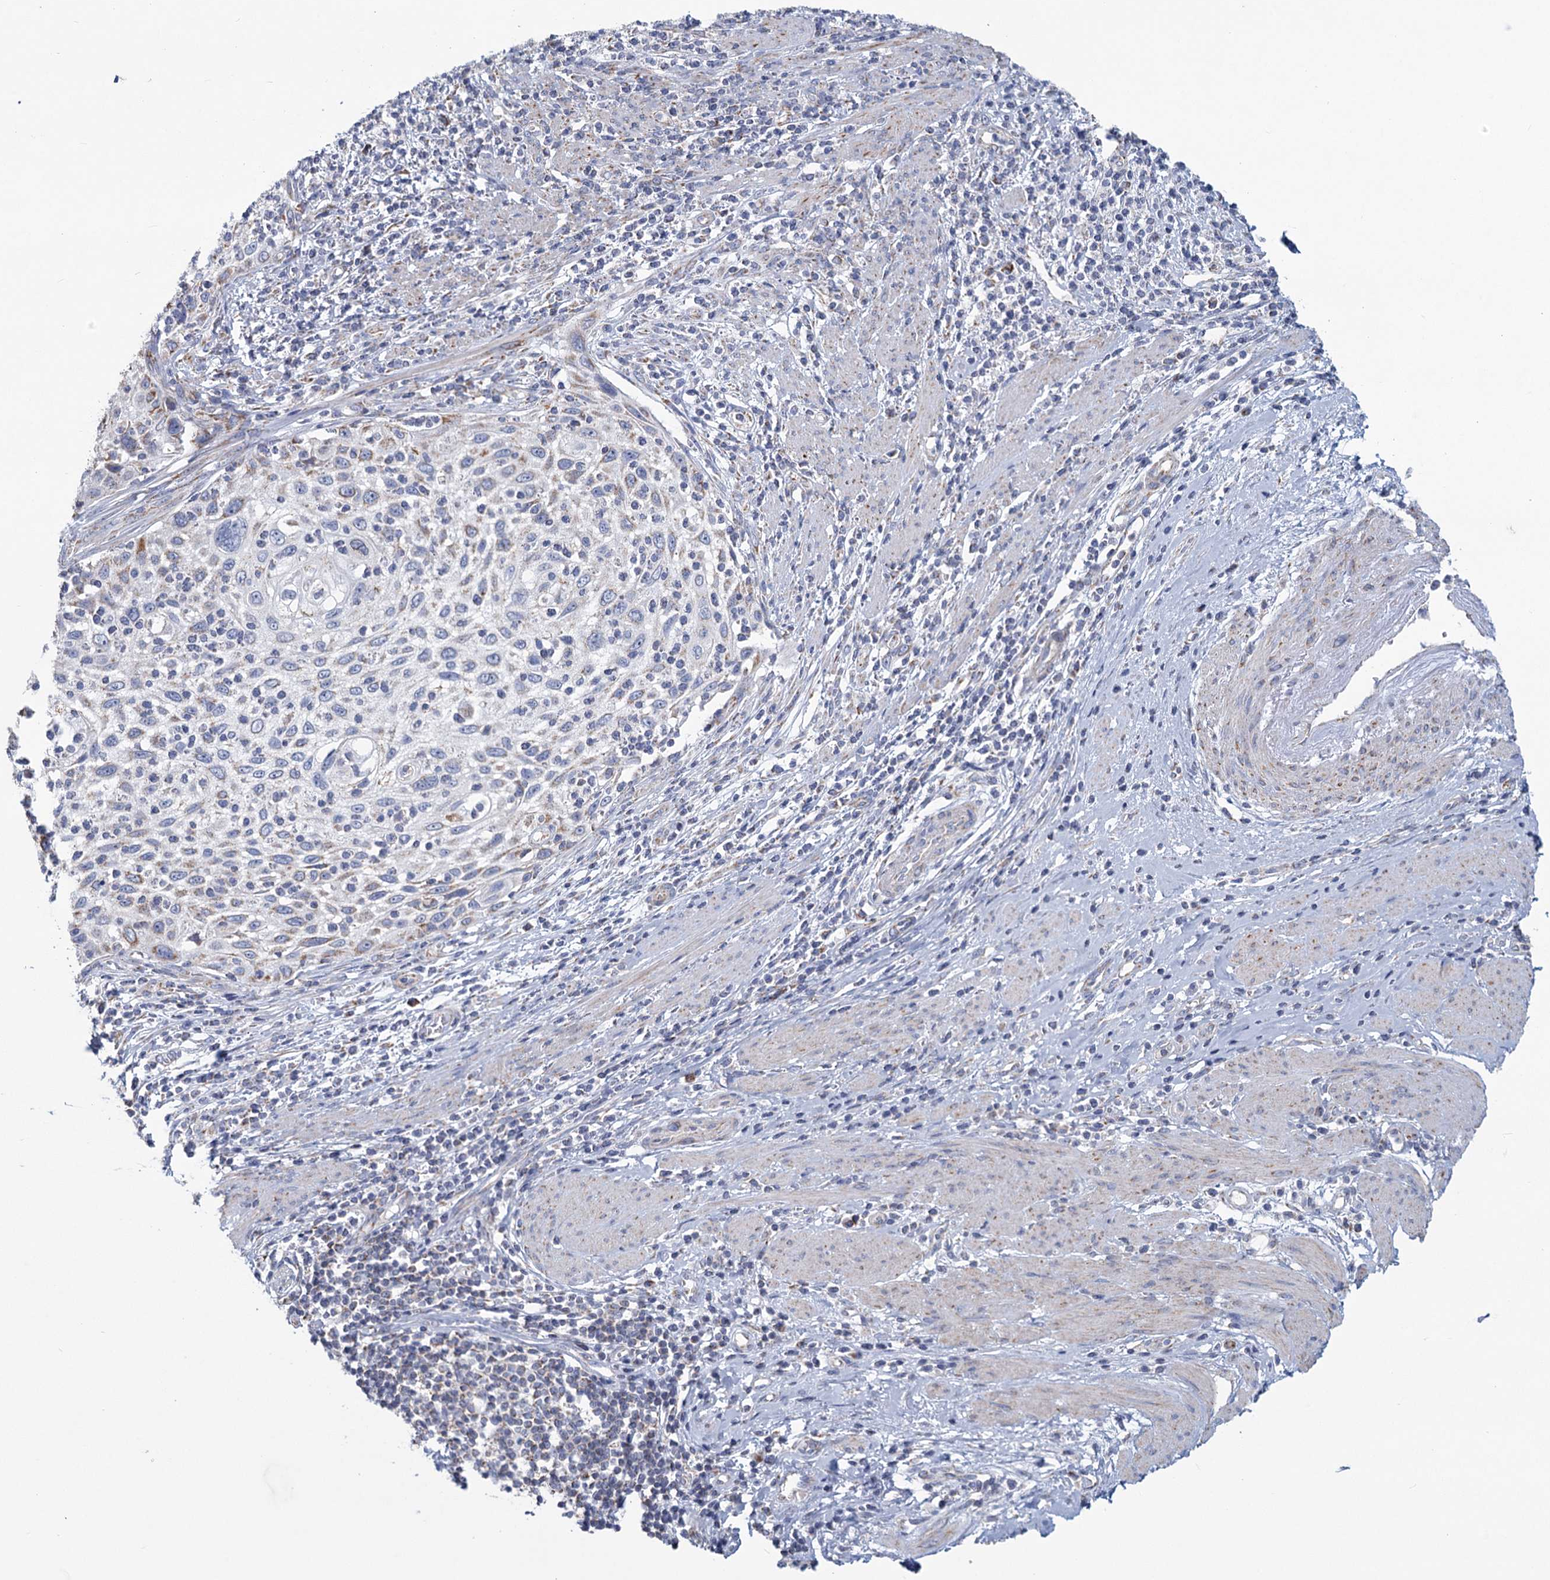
{"staining": {"intensity": "moderate", "quantity": "<25%", "location": "cytoplasmic/membranous"}, "tissue": "cervical cancer", "cell_type": "Tumor cells", "image_type": "cancer", "snomed": [{"axis": "morphology", "description": "Squamous cell carcinoma, NOS"}, {"axis": "topography", "description": "Cervix"}], "caption": "Cervical squamous cell carcinoma stained with a protein marker demonstrates moderate staining in tumor cells.", "gene": "NDUFC2", "patient": {"sex": "female", "age": 70}}